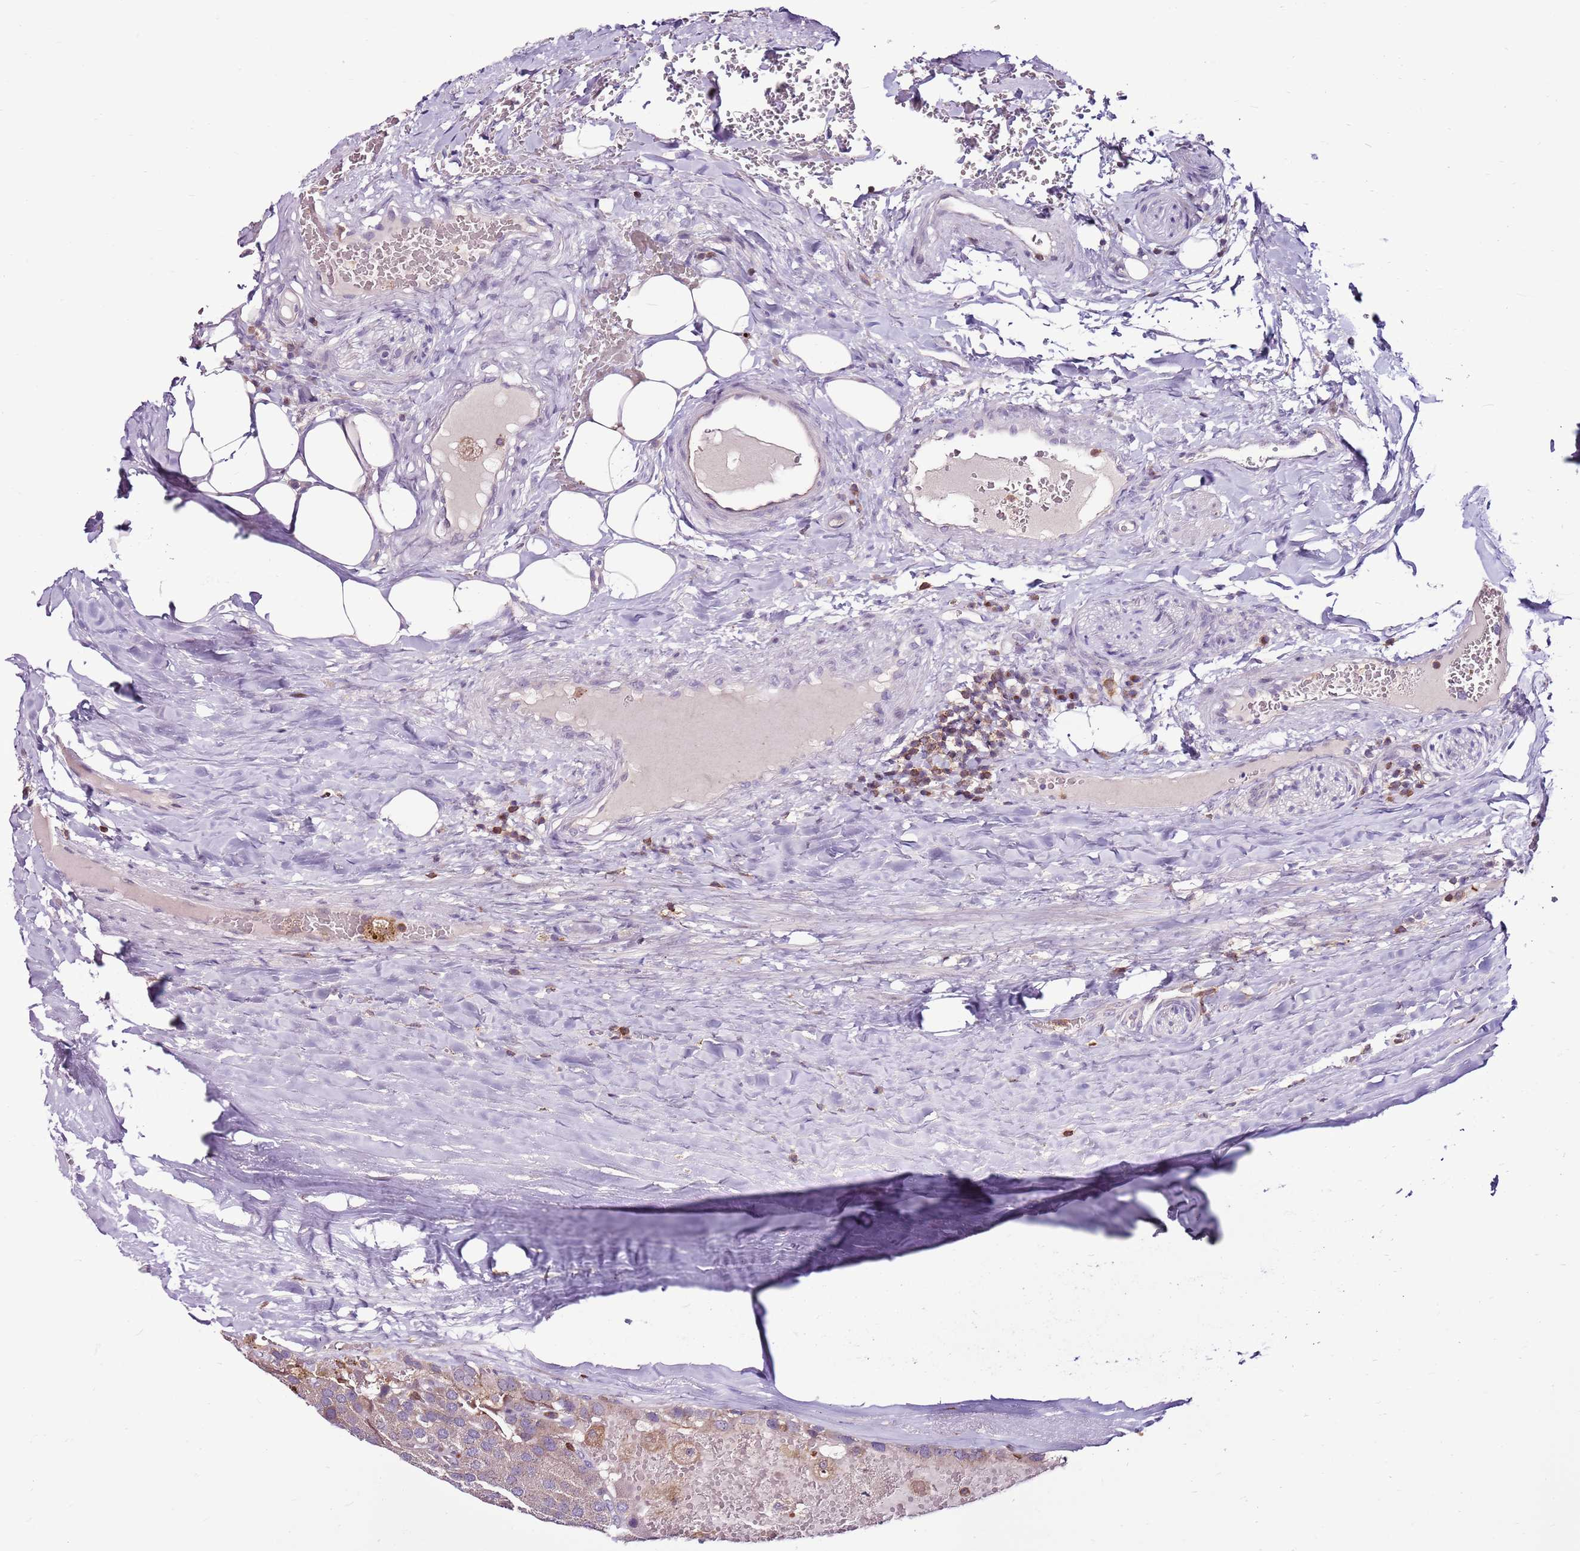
{"staining": {"intensity": "weak", "quantity": ">75%", "location": "cytoplasmic/membranous"}, "tissue": "parathyroid gland", "cell_type": "Glandular cells", "image_type": "normal", "snomed": [{"axis": "morphology", "description": "Normal tissue, NOS"}, {"axis": "morphology", "description": "Adenoma, NOS"}, {"axis": "topography", "description": "Parathyroid gland"}], "caption": "The histopathology image shows a brown stain indicating the presence of a protein in the cytoplasmic/membranous of glandular cells in parathyroid gland.", "gene": "ZSWIM1", "patient": {"sex": "female", "age": 86}}